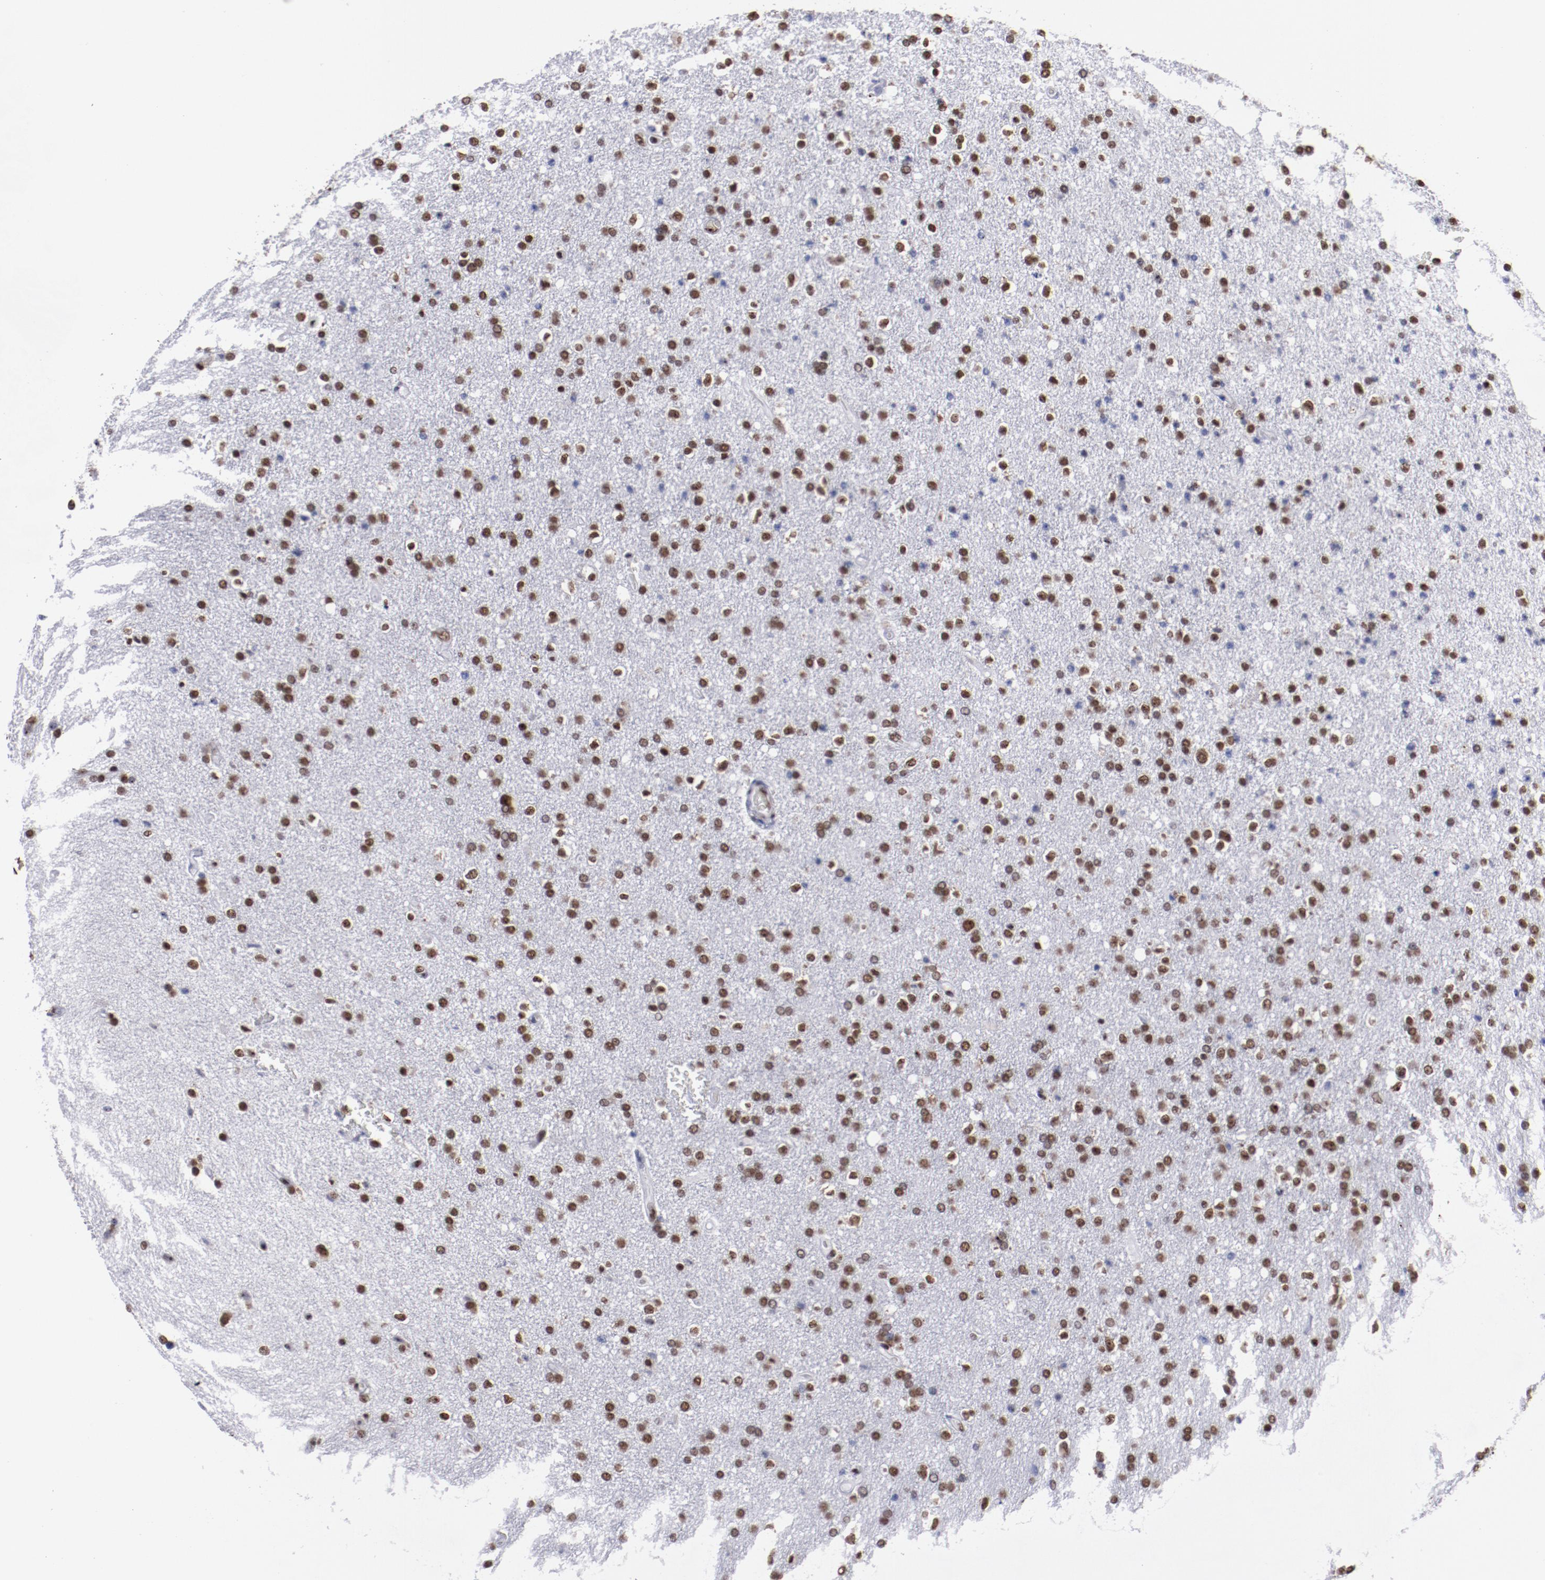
{"staining": {"intensity": "strong", "quantity": ">75%", "location": "nuclear"}, "tissue": "glioma", "cell_type": "Tumor cells", "image_type": "cancer", "snomed": [{"axis": "morphology", "description": "Glioma, malignant, High grade"}, {"axis": "topography", "description": "Brain"}], "caption": "About >75% of tumor cells in high-grade glioma (malignant) reveal strong nuclear protein expression as visualized by brown immunohistochemical staining.", "gene": "HNRNPA2B1", "patient": {"sex": "male", "age": 33}}